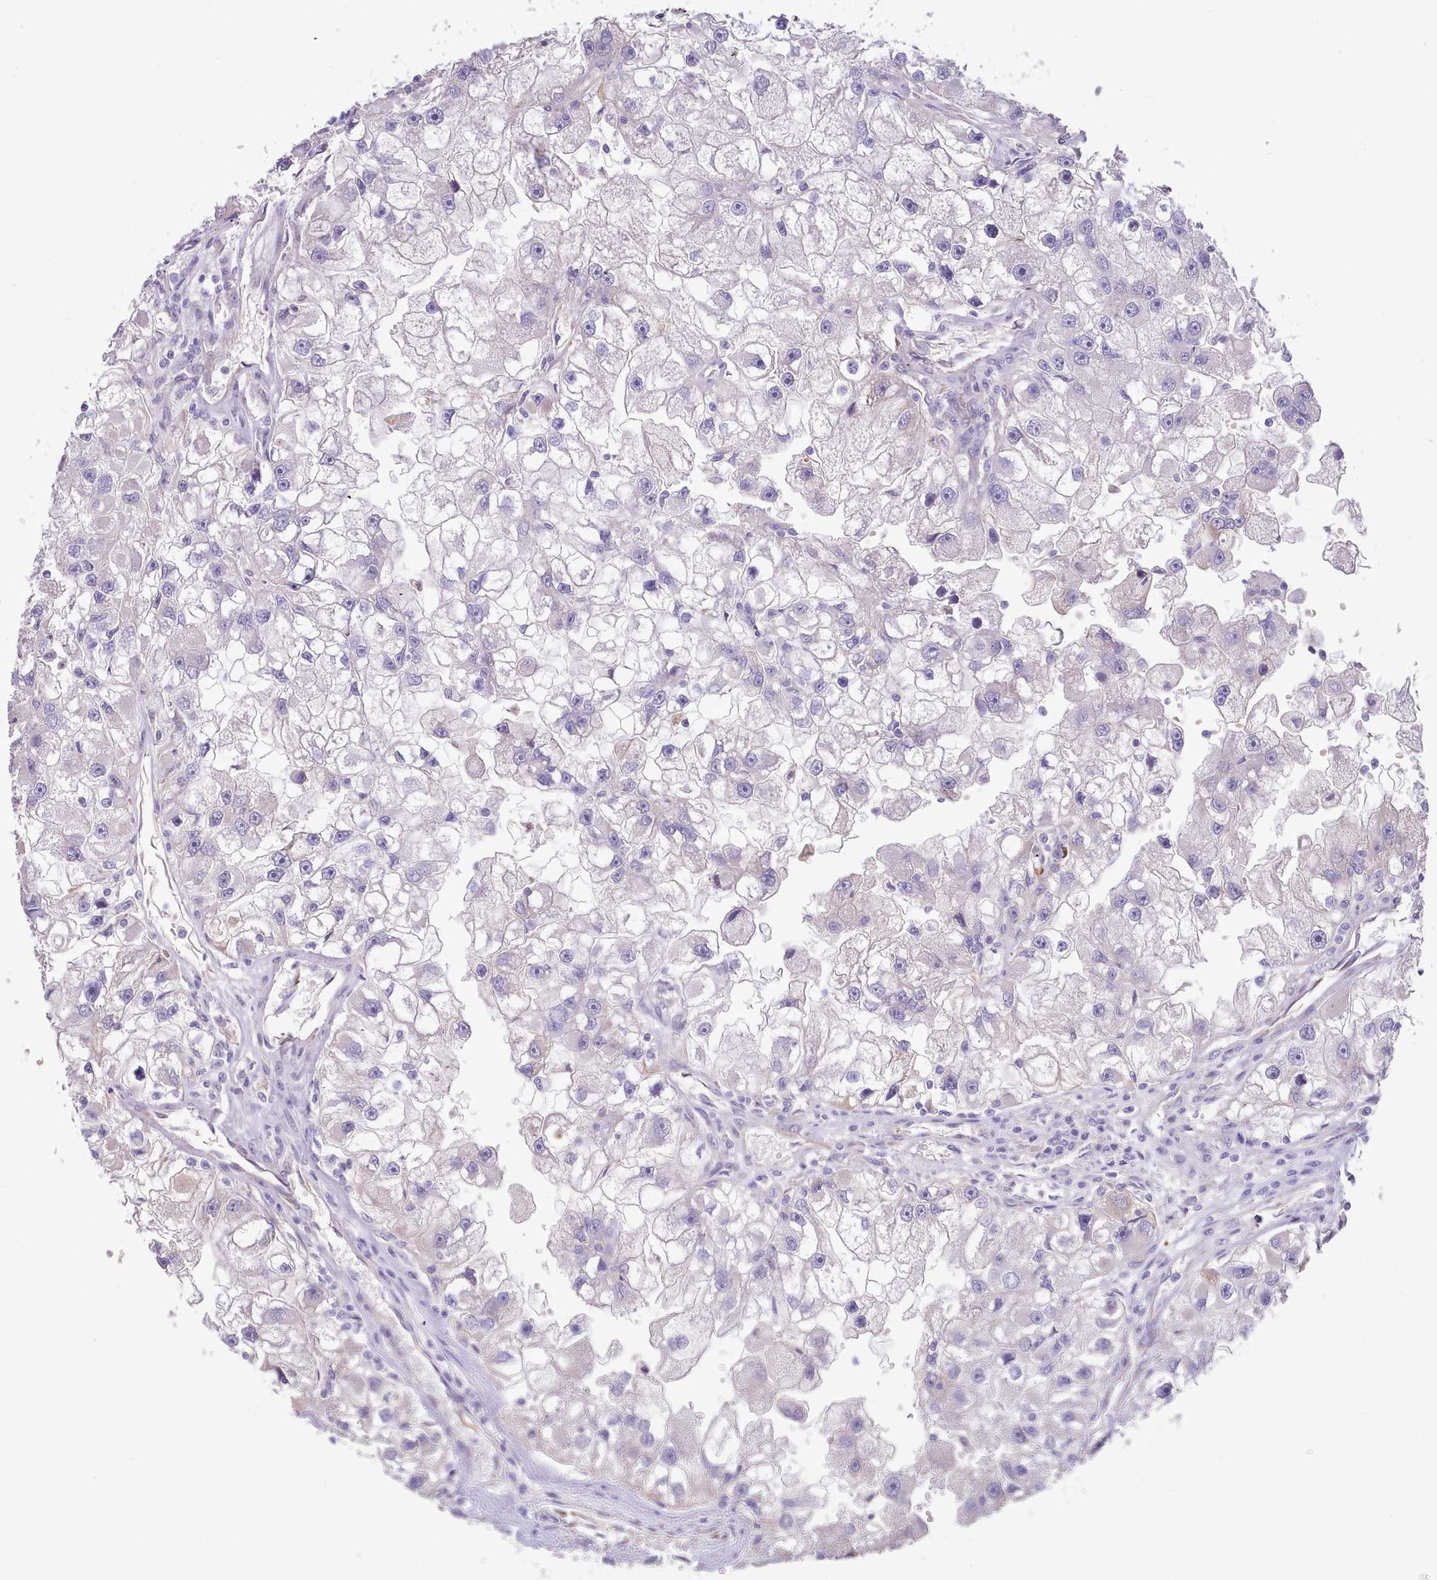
{"staining": {"intensity": "negative", "quantity": "none", "location": "none"}, "tissue": "renal cancer", "cell_type": "Tumor cells", "image_type": "cancer", "snomed": [{"axis": "morphology", "description": "Adenocarcinoma, NOS"}, {"axis": "topography", "description": "Kidney"}], "caption": "A high-resolution image shows IHC staining of renal cancer (adenocarcinoma), which shows no significant expression in tumor cells.", "gene": "ZC3H13", "patient": {"sex": "male", "age": 63}}